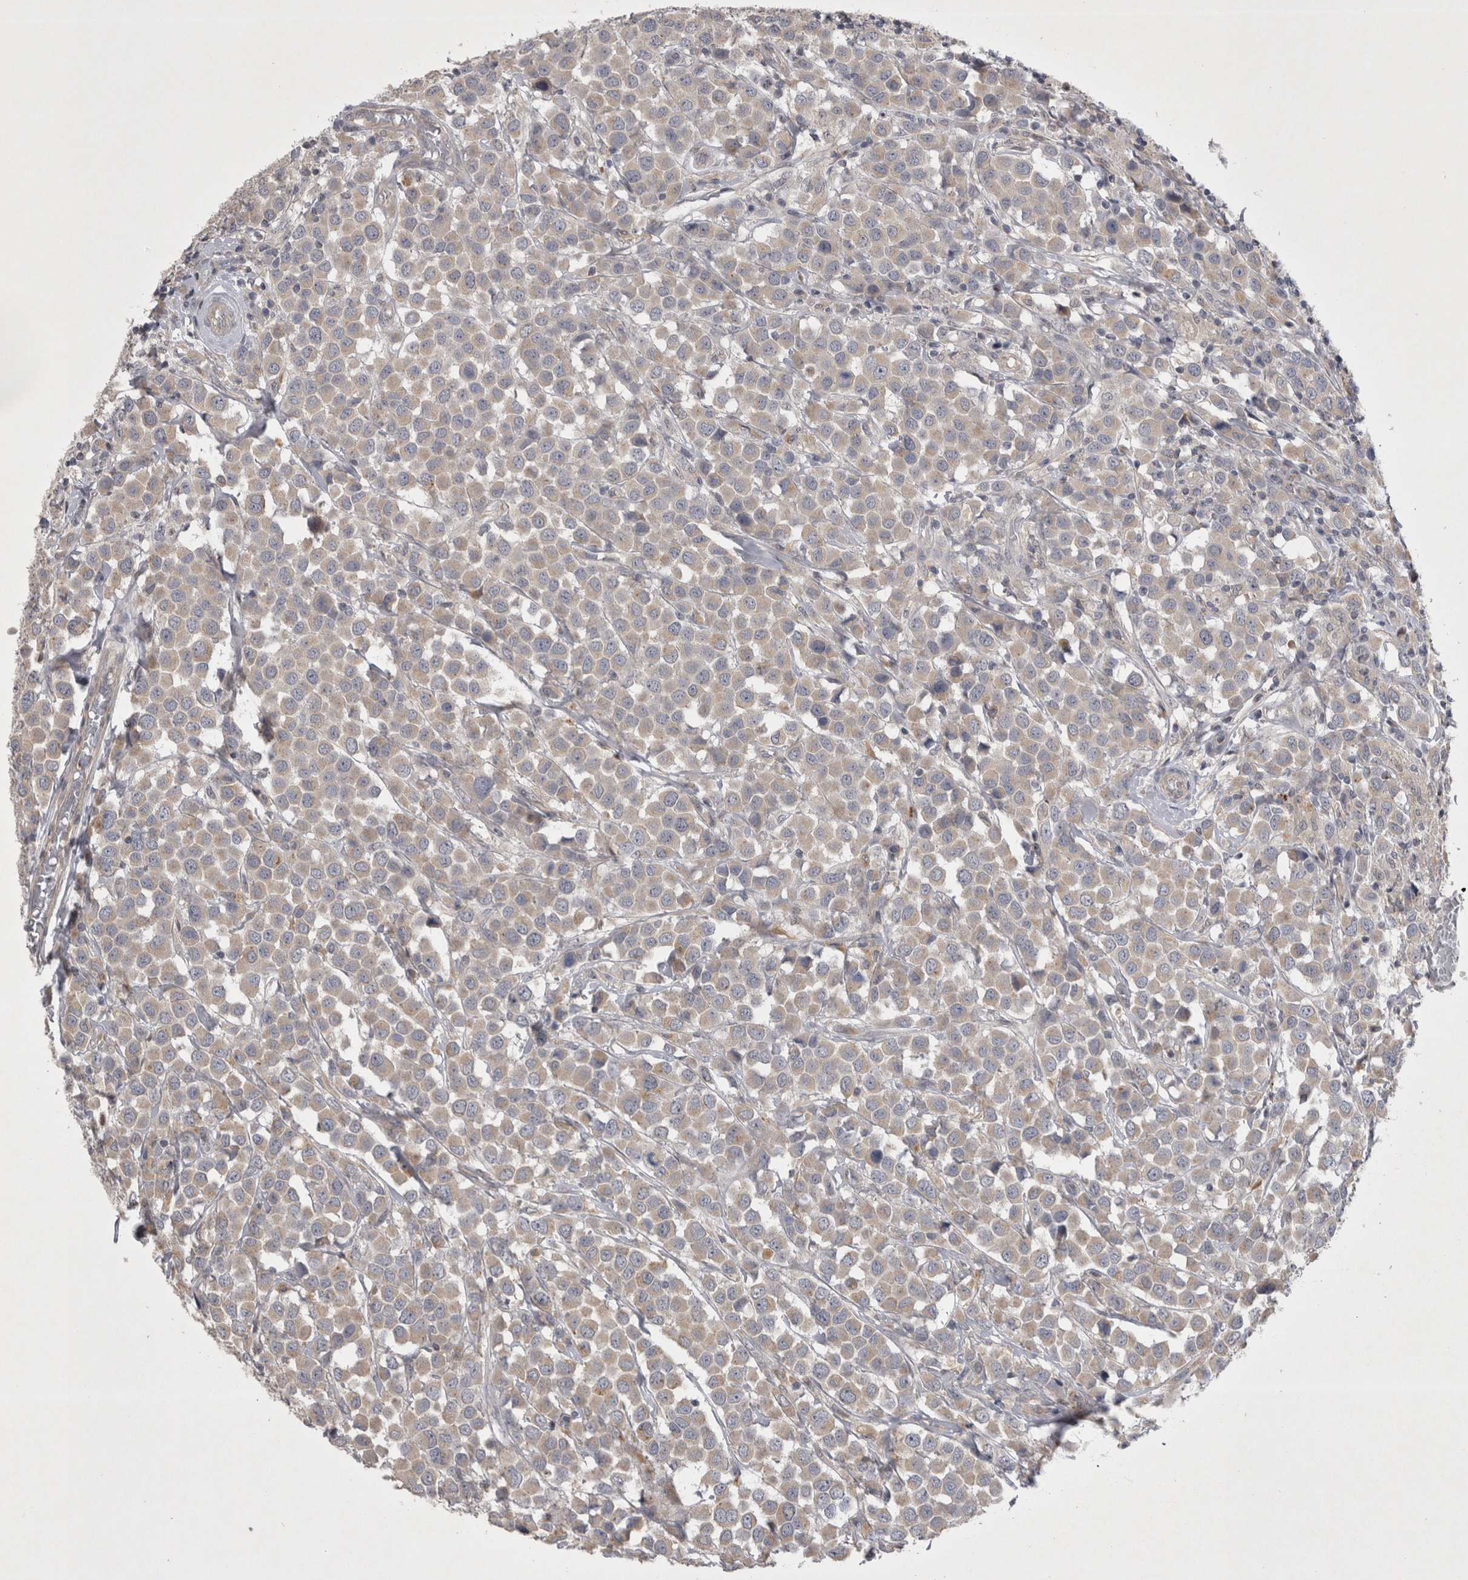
{"staining": {"intensity": "weak", "quantity": ">75%", "location": "cytoplasmic/membranous"}, "tissue": "breast cancer", "cell_type": "Tumor cells", "image_type": "cancer", "snomed": [{"axis": "morphology", "description": "Duct carcinoma"}, {"axis": "topography", "description": "Breast"}], "caption": "DAB immunohistochemical staining of human breast intraductal carcinoma displays weak cytoplasmic/membranous protein expression in approximately >75% of tumor cells. The staining was performed using DAB (3,3'-diaminobenzidine), with brown indicating positive protein expression. Nuclei are stained blue with hematoxylin.", "gene": "CTBS", "patient": {"sex": "female", "age": 61}}